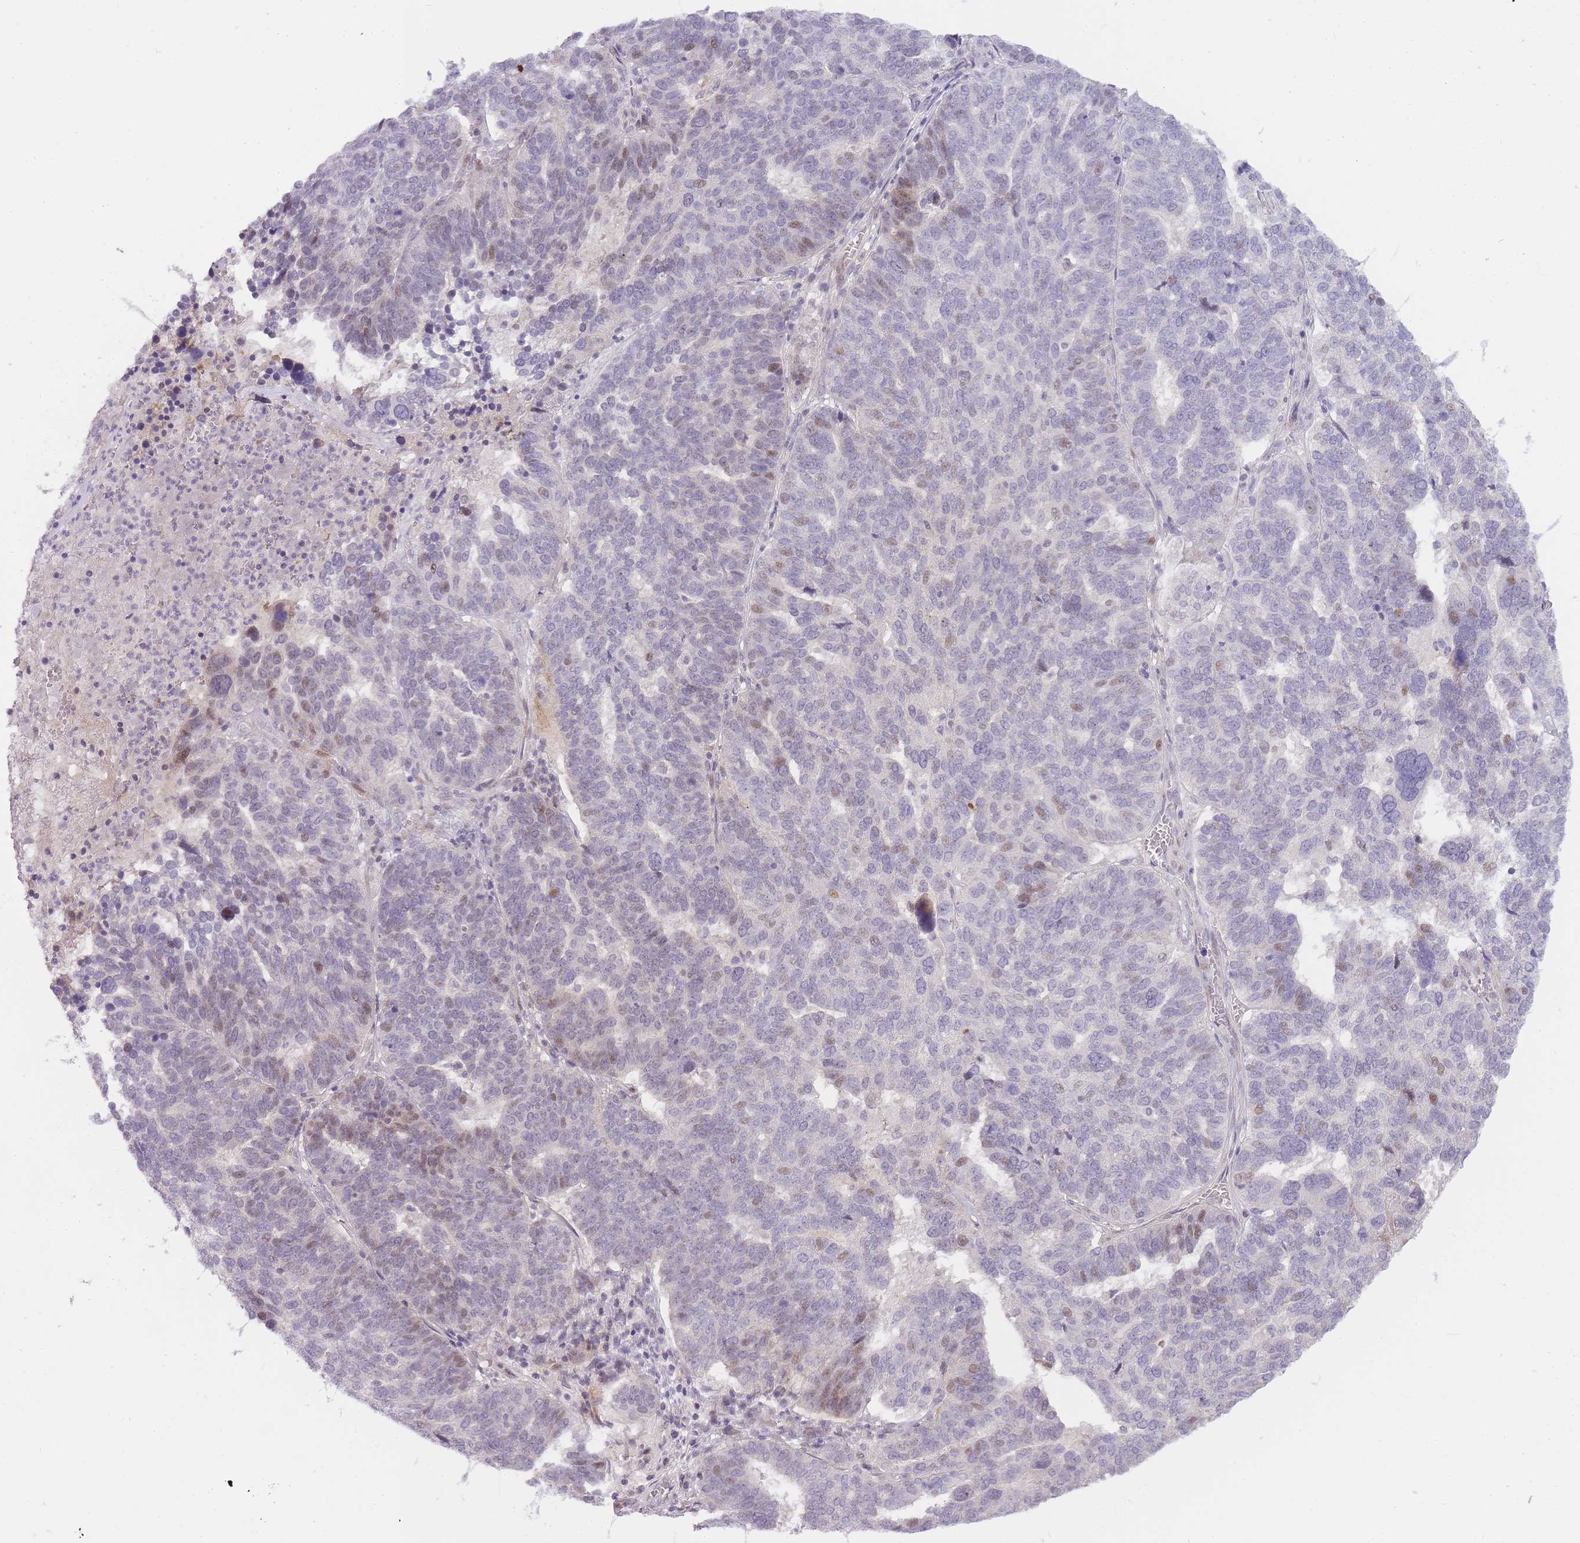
{"staining": {"intensity": "moderate", "quantity": "<25%", "location": "nuclear"}, "tissue": "ovarian cancer", "cell_type": "Tumor cells", "image_type": "cancer", "snomed": [{"axis": "morphology", "description": "Cystadenocarcinoma, serous, NOS"}, {"axis": "topography", "description": "Ovary"}], "caption": "Immunohistochemistry (IHC) photomicrograph of neoplastic tissue: human ovarian cancer stained using IHC displays low levels of moderate protein expression localized specifically in the nuclear of tumor cells, appearing as a nuclear brown color.", "gene": "OGG1", "patient": {"sex": "female", "age": 59}}